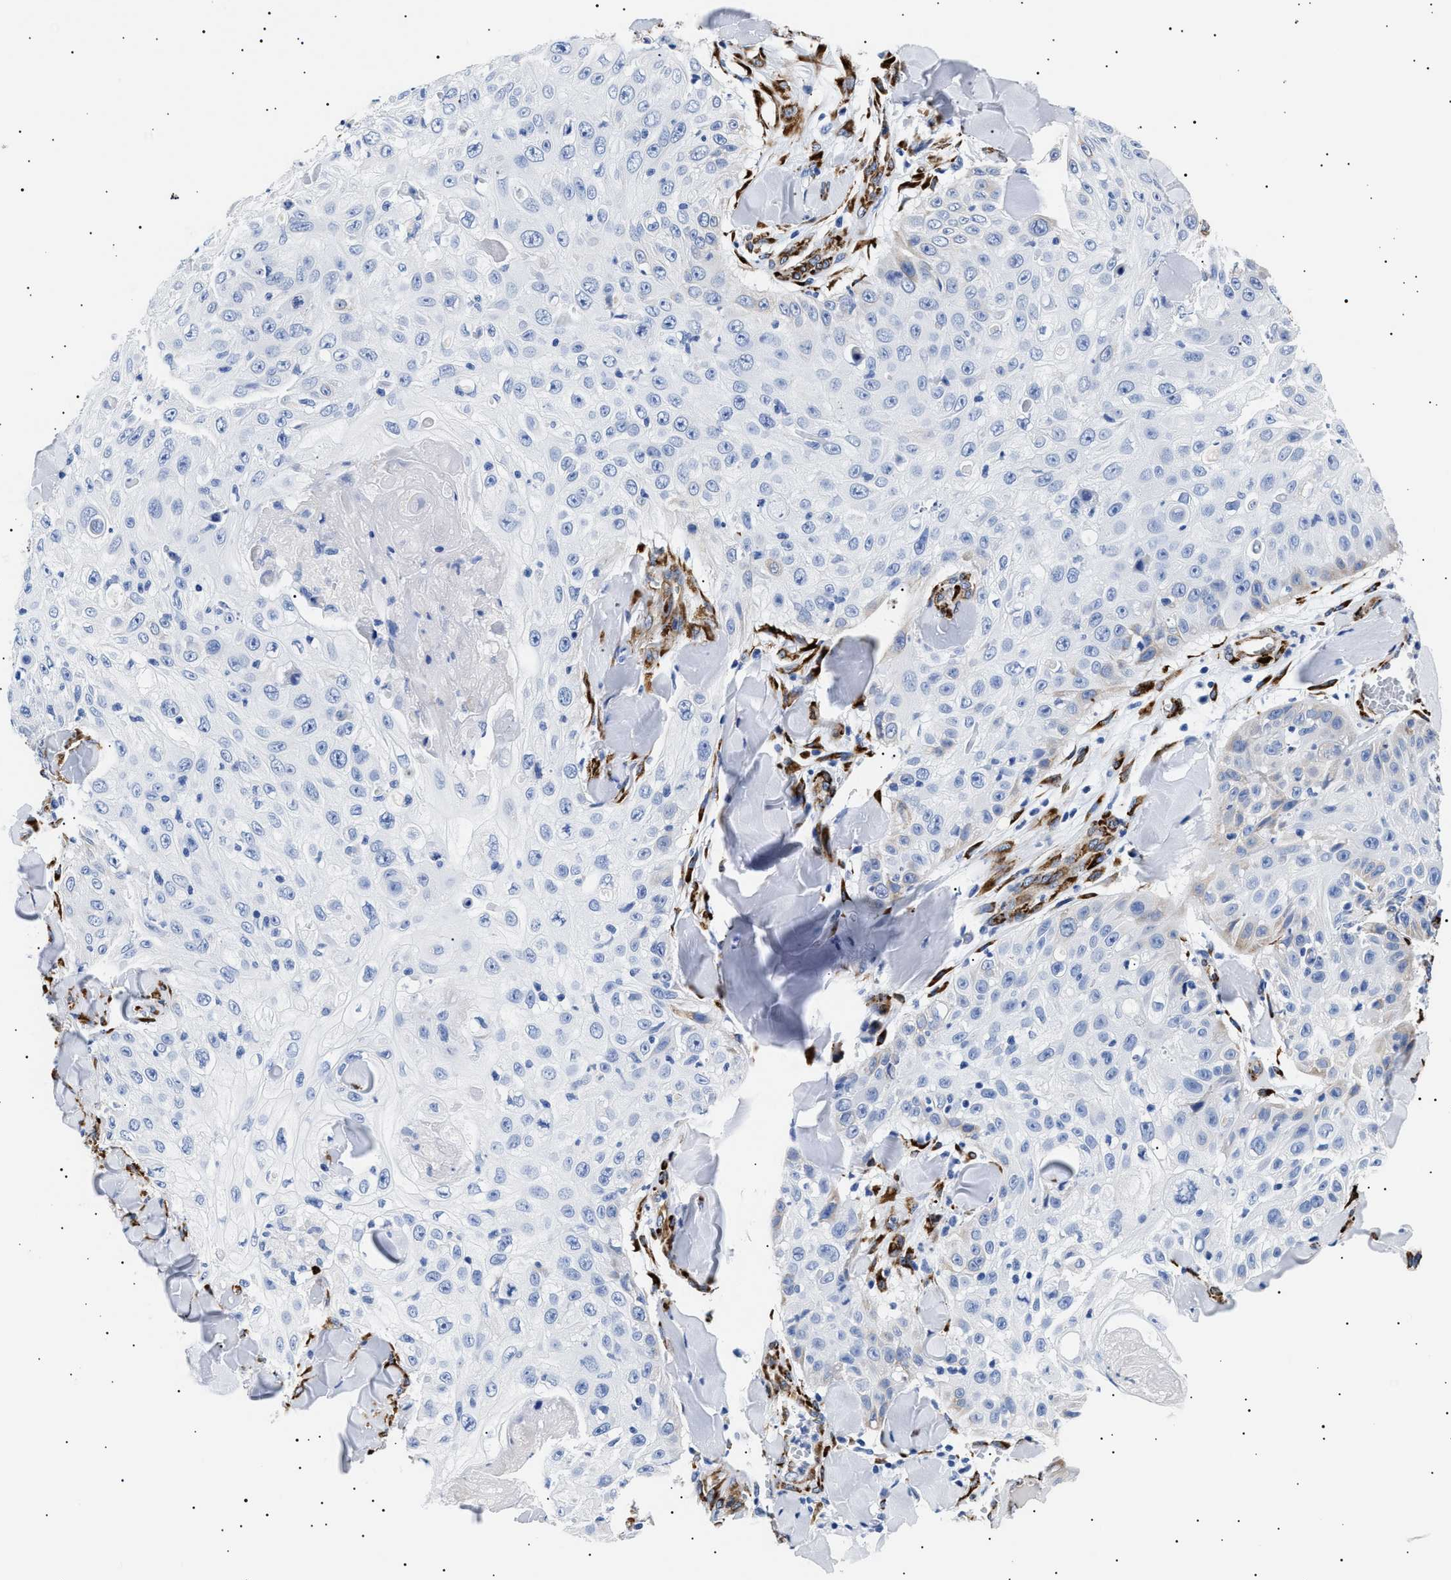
{"staining": {"intensity": "negative", "quantity": "none", "location": "none"}, "tissue": "skin cancer", "cell_type": "Tumor cells", "image_type": "cancer", "snomed": [{"axis": "morphology", "description": "Squamous cell carcinoma, NOS"}, {"axis": "topography", "description": "Skin"}], "caption": "Immunohistochemistry (IHC) micrograph of human squamous cell carcinoma (skin) stained for a protein (brown), which displays no positivity in tumor cells.", "gene": "HEMGN", "patient": {"sex": "male", "age": 86}}